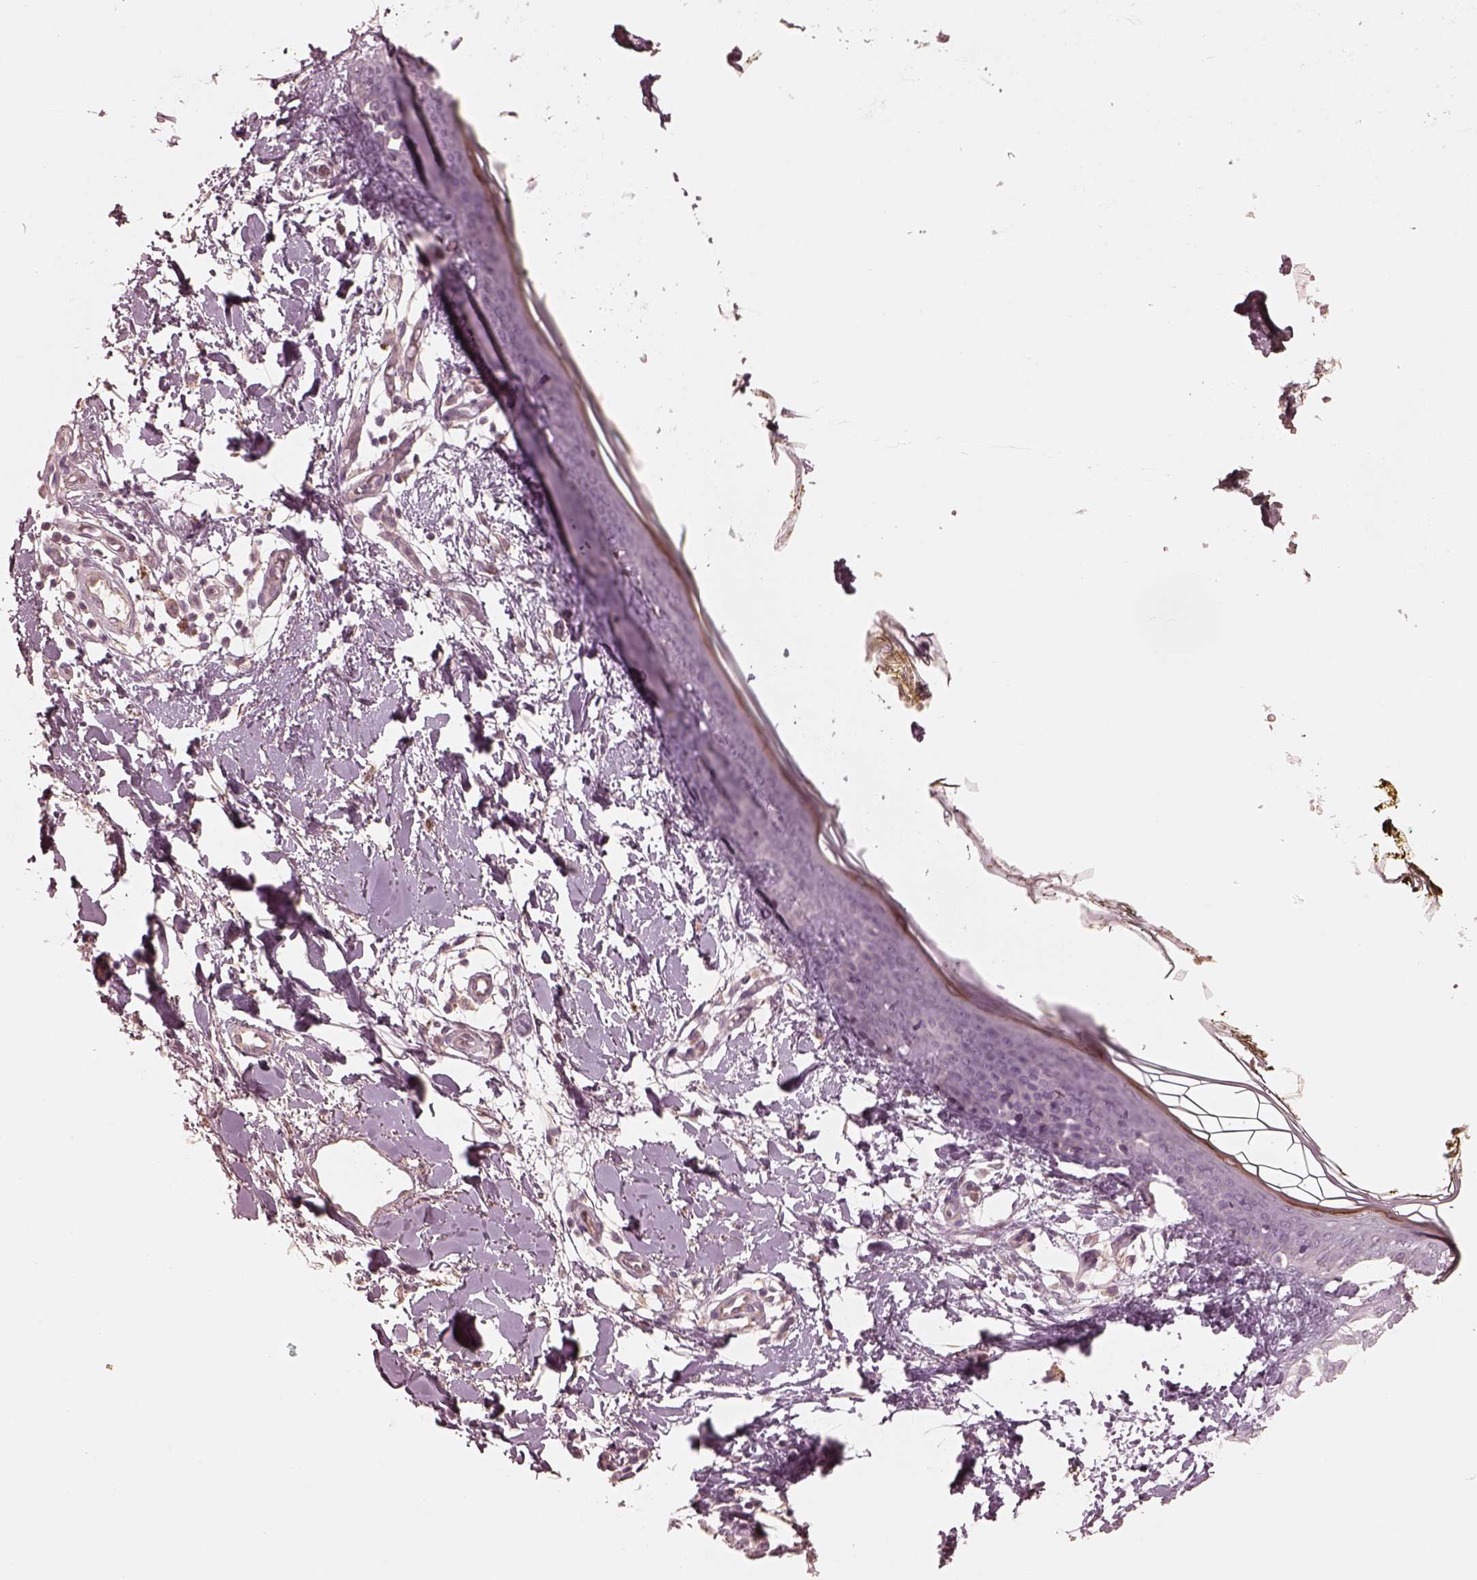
{"staining": {"intensity": "negative", "quantity": "none", "location": "none"}, "tissue": "skin", "cell_type": "Fibroblasts", "image_type": "normal", "snomed": [{"axis": "morphology", "description": "Normal tissue, NOS"}, {"axis": "topography", "description": "Skin"}], "caption": "The histopathology image shows no significant positivity in fibroblasts of skin. (IHC, brightfield microscopy, high magnification).", "gene": "VWA5B1", "patient": {"sex": "female", "age": 34}}